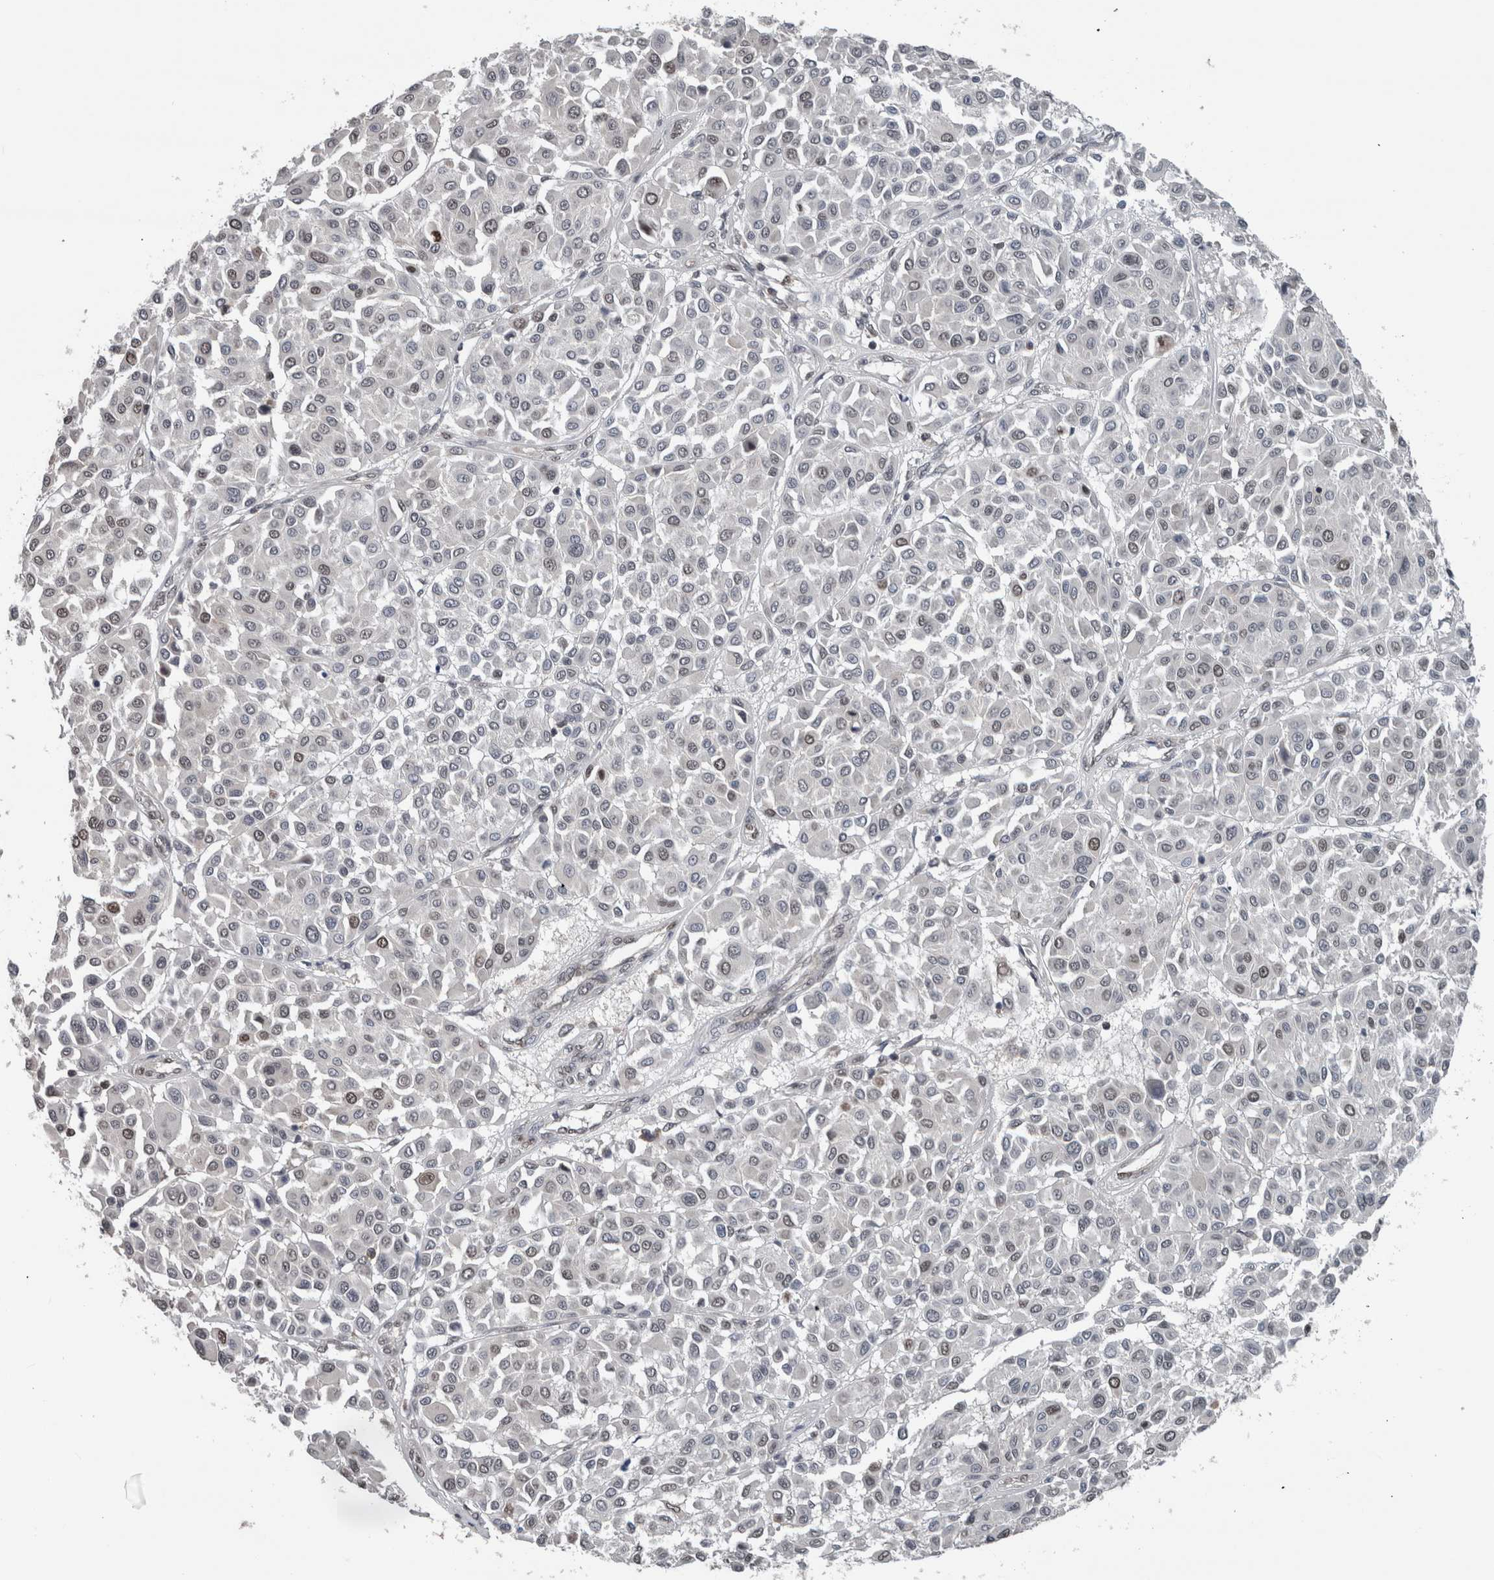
{"staining": {"intensity": "weak", "quantity": "<25%", "location": "nuclear"}, "tissue": "melanoma", "cell_type": "Tumor cells", "image_type": "cancer", "snomed": [{"axis": "morphology", "description": "Malignant melanoma, Metastatic site"}, {"axis": "topography", "description": "Soft tissue"}], "caption": "The histopathology image exhibits no significant expression in tumor cells of malignant melanoma (metastatic site). The staining is performed using DAB brown chromogen with nuclei counter-stained in using hematoxylin.", "gene": "MAFF", "patient": {"sex": "male", "age": 41}}